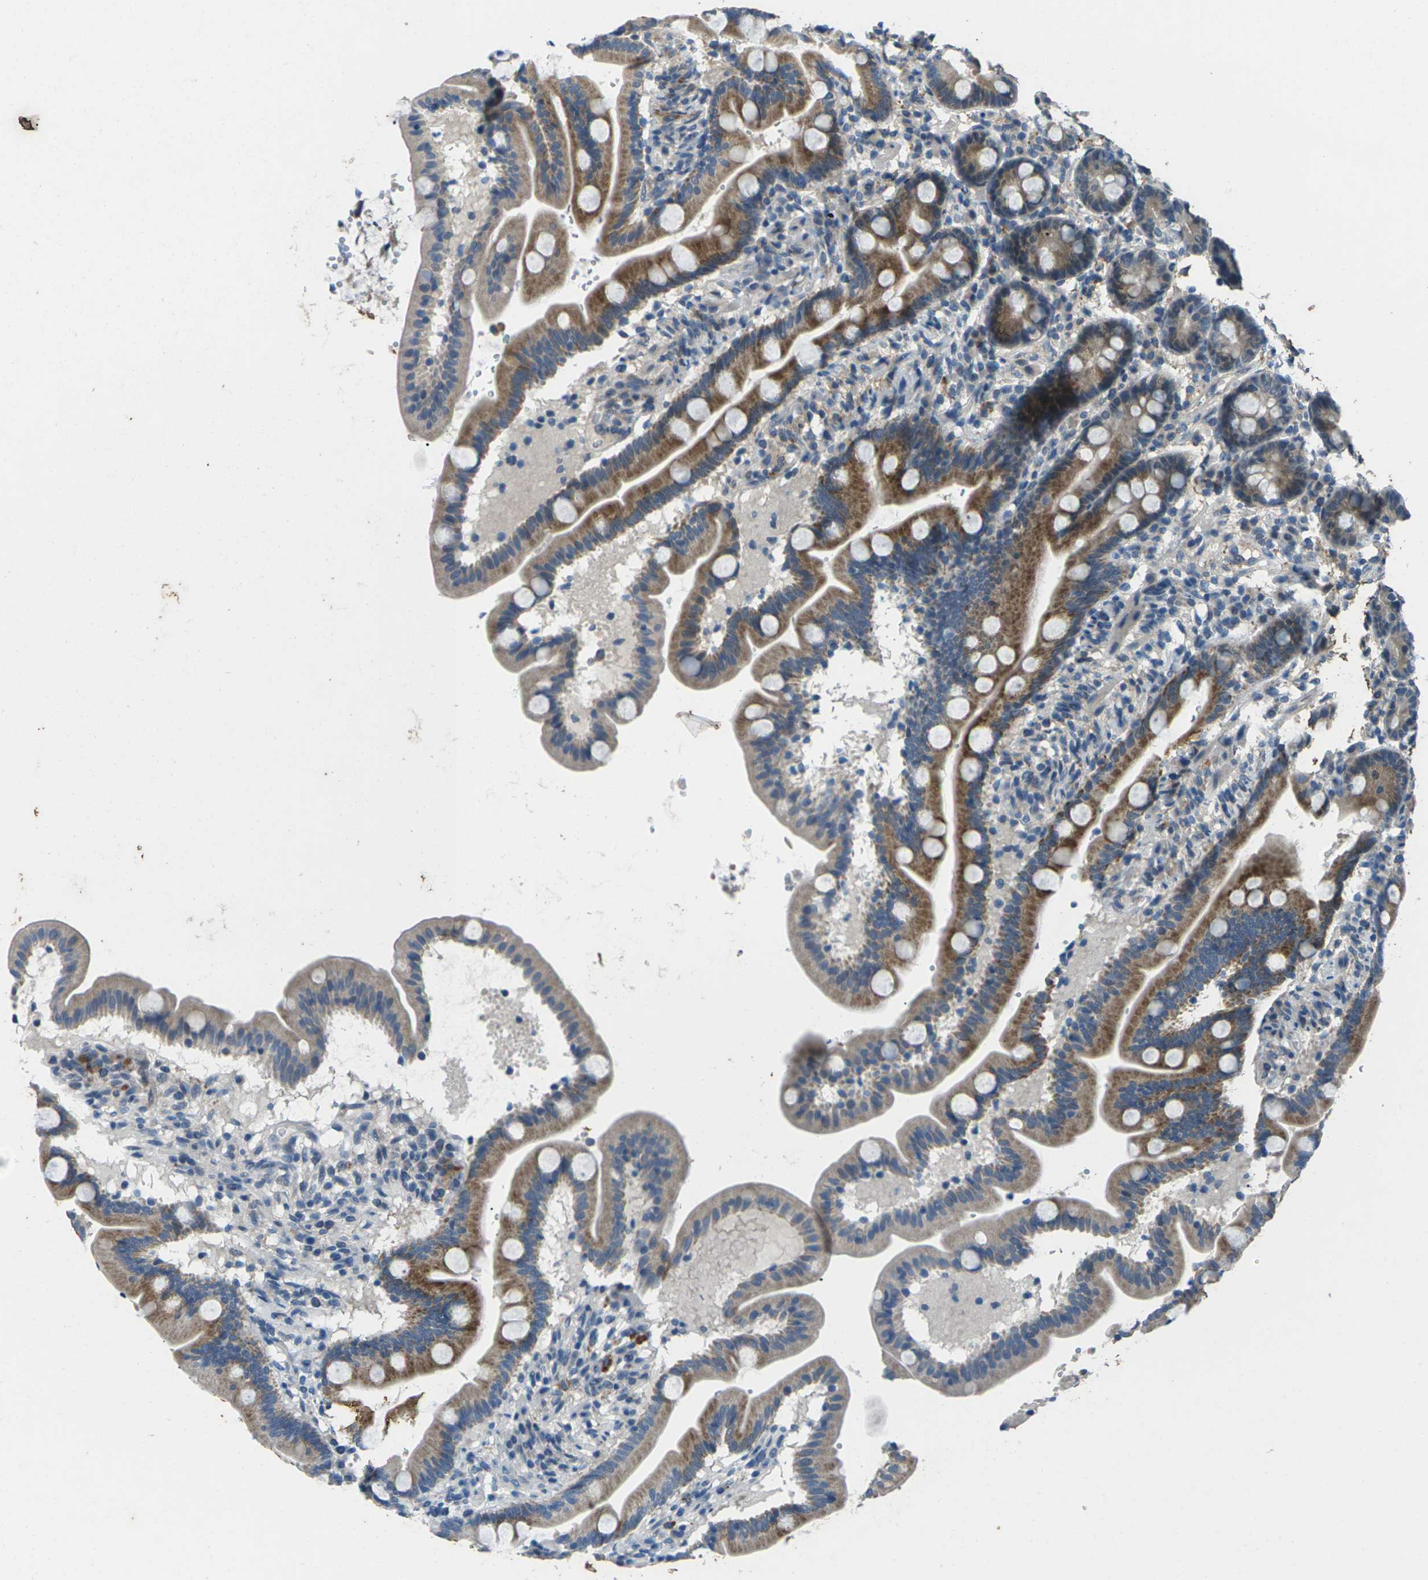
{"staining": {"intensity": "moderate", "quantity": "25%-75%", "location": "cytoplasmic/membranous"}, "tissue": "duodenum", "cell_type": "Glandular cells", "image_type": "normal", "snomed": [{"axis": "morphology", "description": "Normal tissue, NOS"}, {"axis": "topography", "description": "Duodenum"}], "caption": "Glandular cells demonstrate medium levels of moderate cytoplasmic/membranous positivity in approximately 25%-75% of cells in normal duodenum.", "gene": "SIGLEC14", "patient": {"sex": "male", "age": 54}}